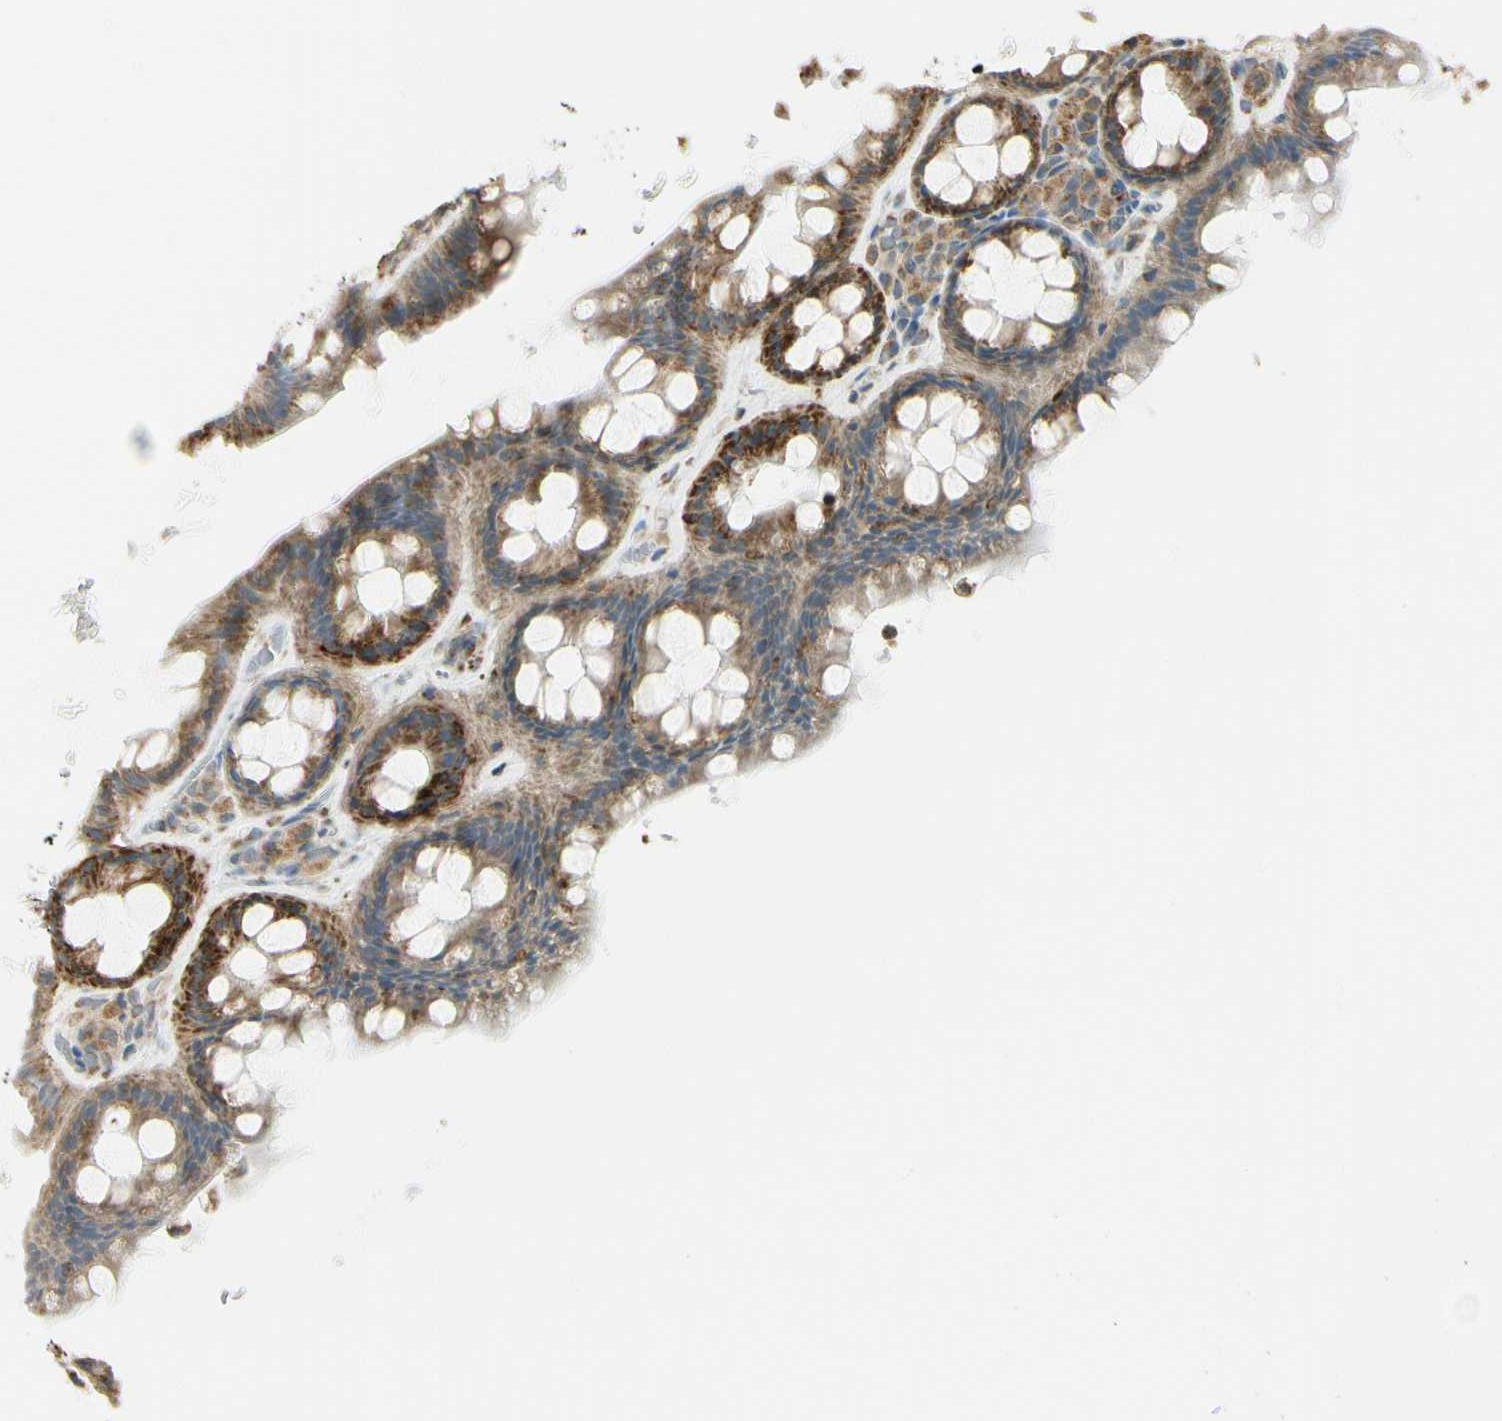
{"staining": {"intensity": "strong", "quantity": ">75%", "location": "cytoplasmic/membranous"}, "tissue": "rectum", "cell_type": "Glandular cells", "image_type": "normal", "snomed": [{"axis": "morphology", "description": "Normal tissue, NOS"}, {"axis": "topography", "description": "Rectum"}], "caption": "The histopathology image displays staining of normal rectum, revealing strong cytoplasmic/membranous protein expression (brown color) within glandular cells.", "gene": "EPHB3", "patient": {"sex": "male", "age": 92}}